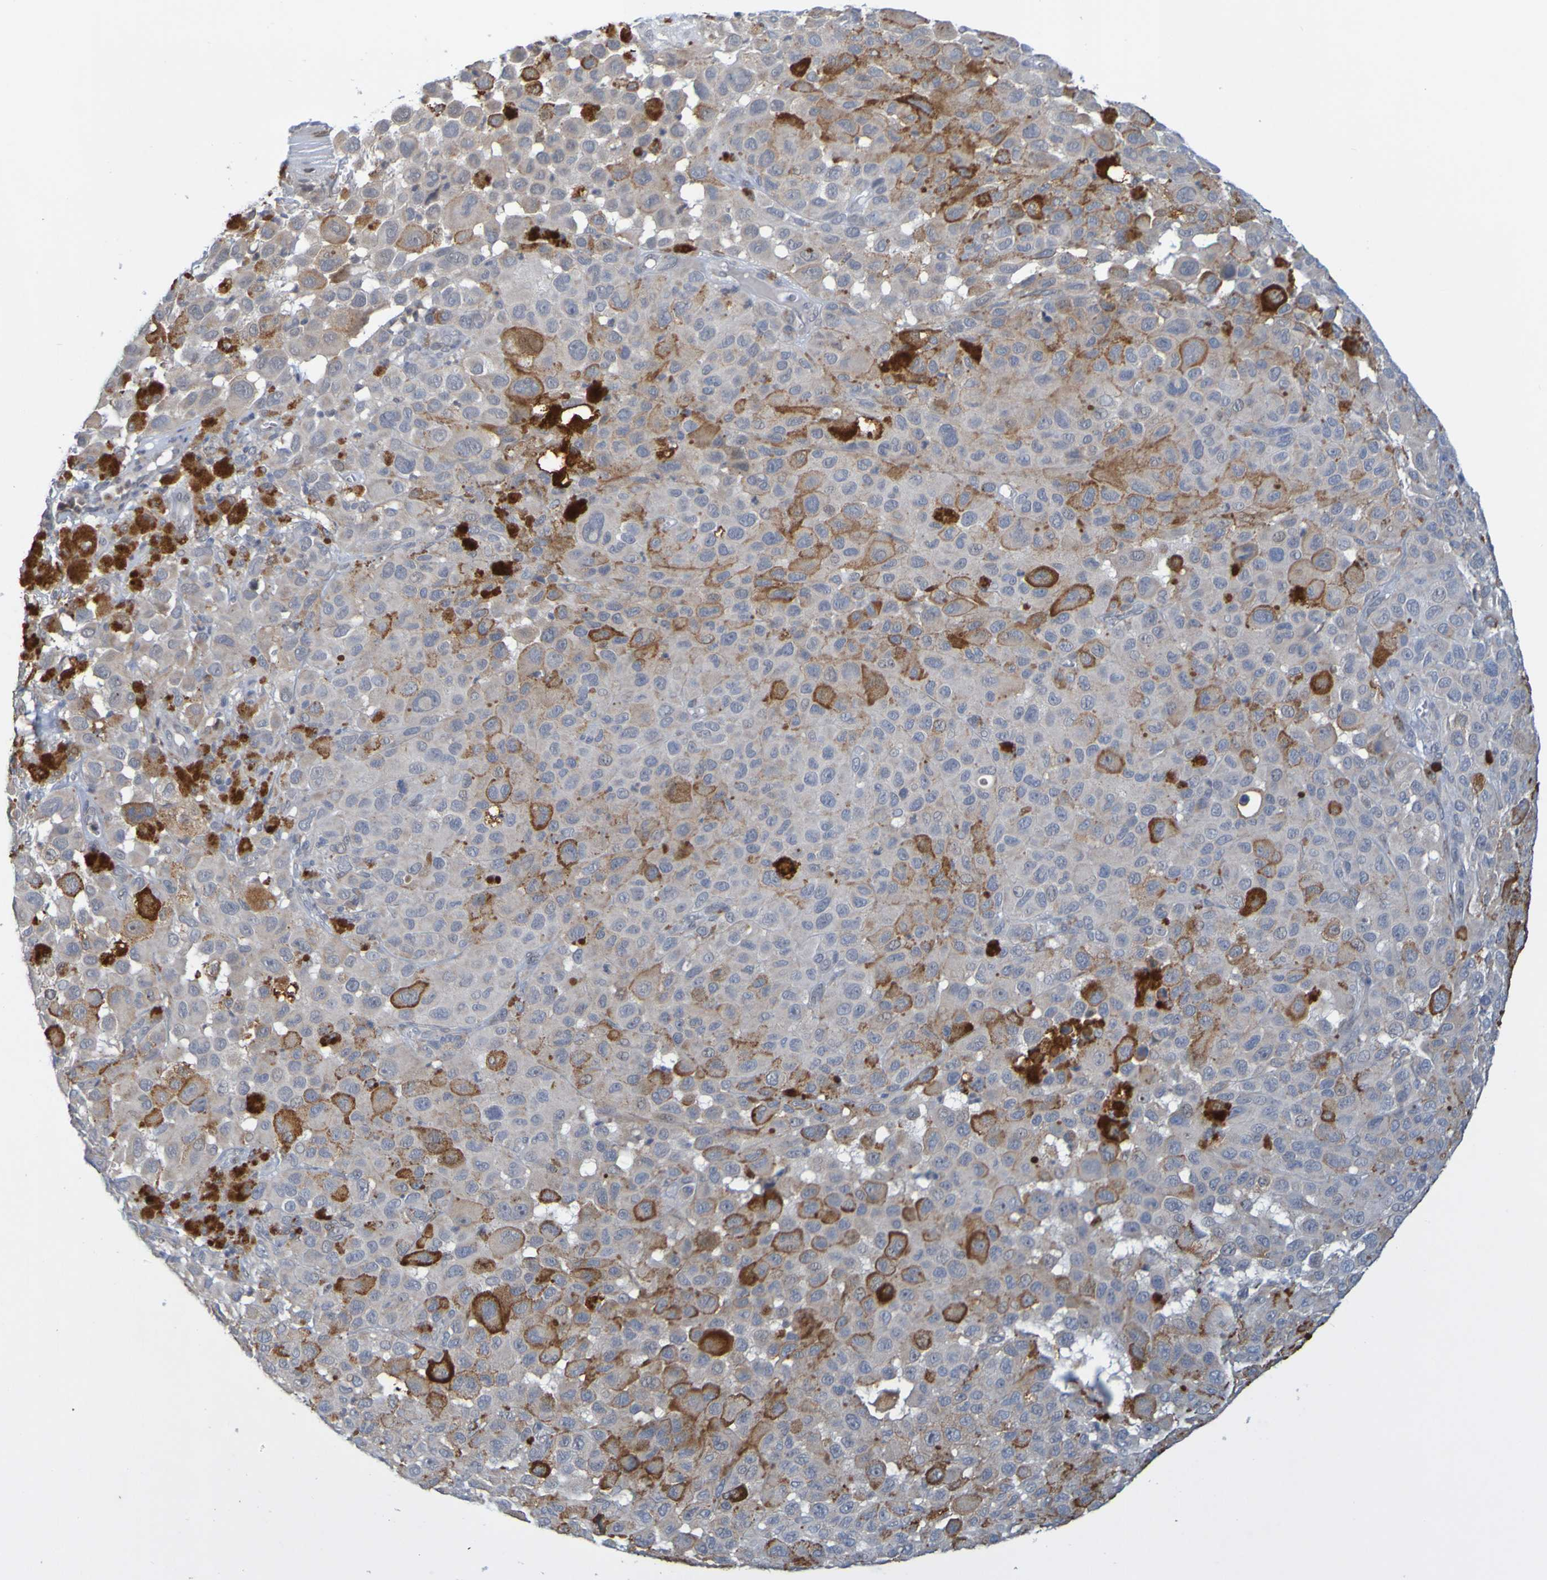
{"staining": {"intensity": "moderate", "quantity": "<25%", "location": "cytoplasmic/membranous"}, "tissue": "melanoma", "cell_type": "Tumor cells", "image_type": "cancer", "snomed": [{"axis": "morphology", "description": "Malignant melanoma, NOS"}, {"axis": "topography", "description": "Skin"}], "caption": "This is a photomicrograph of immunohistochemistry staining of melanoma, which shows moderate staining in the cytoplasmic/membranous of tumor cells.", "gene": "LILRB5", "patient": {"sex": "male", "age": 96}}